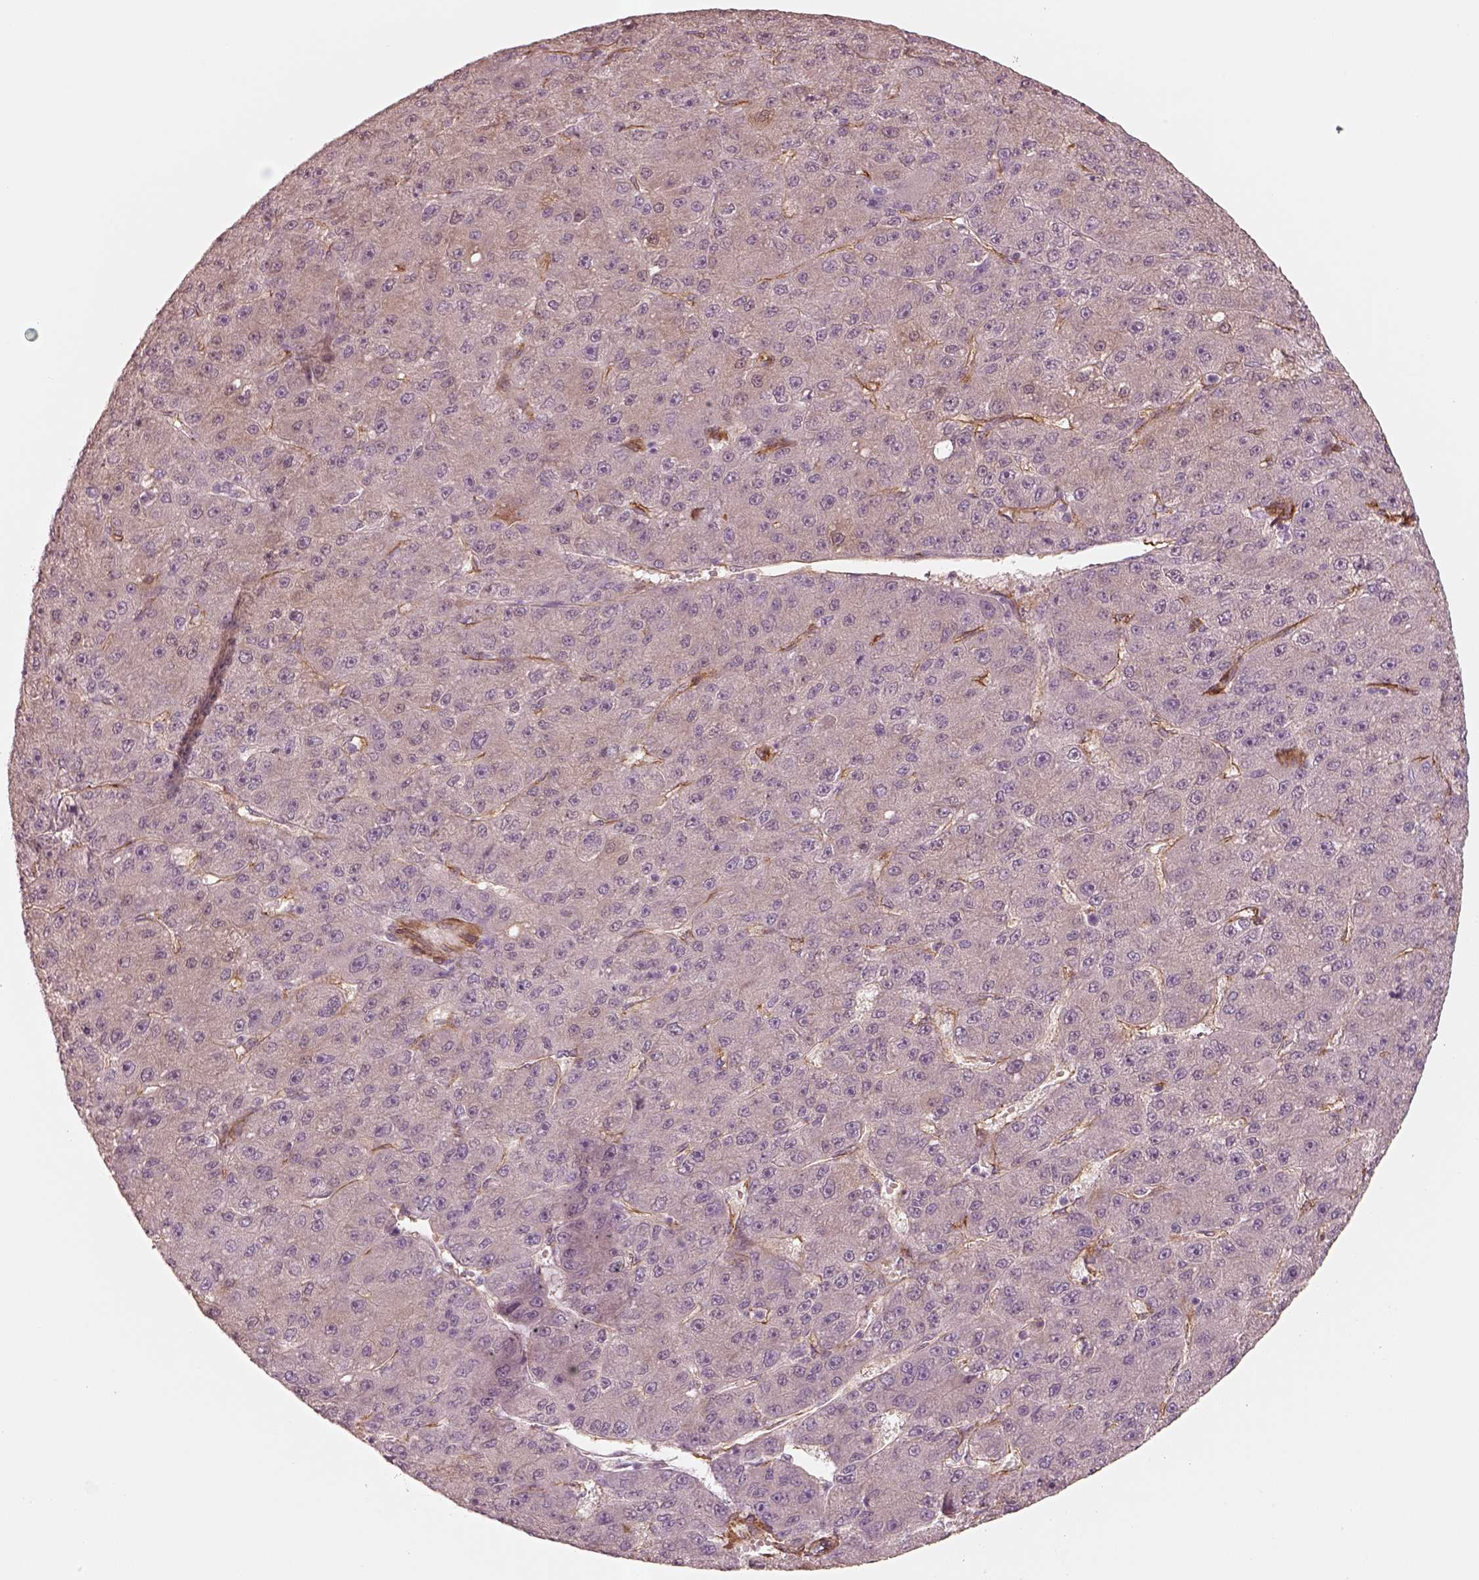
{"staining": {"intensity": "negative", "quantity": "none", "location": "none"}, "tissue": "liver cancer", "cell_type": "Tumor cells", "image_type": "cancer", "snomed": [{"axis": "morphology", "description": "Carcinoma, Hepatocellular, NOS"}, {"axis": "topography", "description": "Liver"}], "caption": "Immunohistochemistry of human liver hepatocellular carcinoma reveals no positivity in tumor cells.", "gene": "CRYM", "patient": {"sex": "male", "age": 67}}